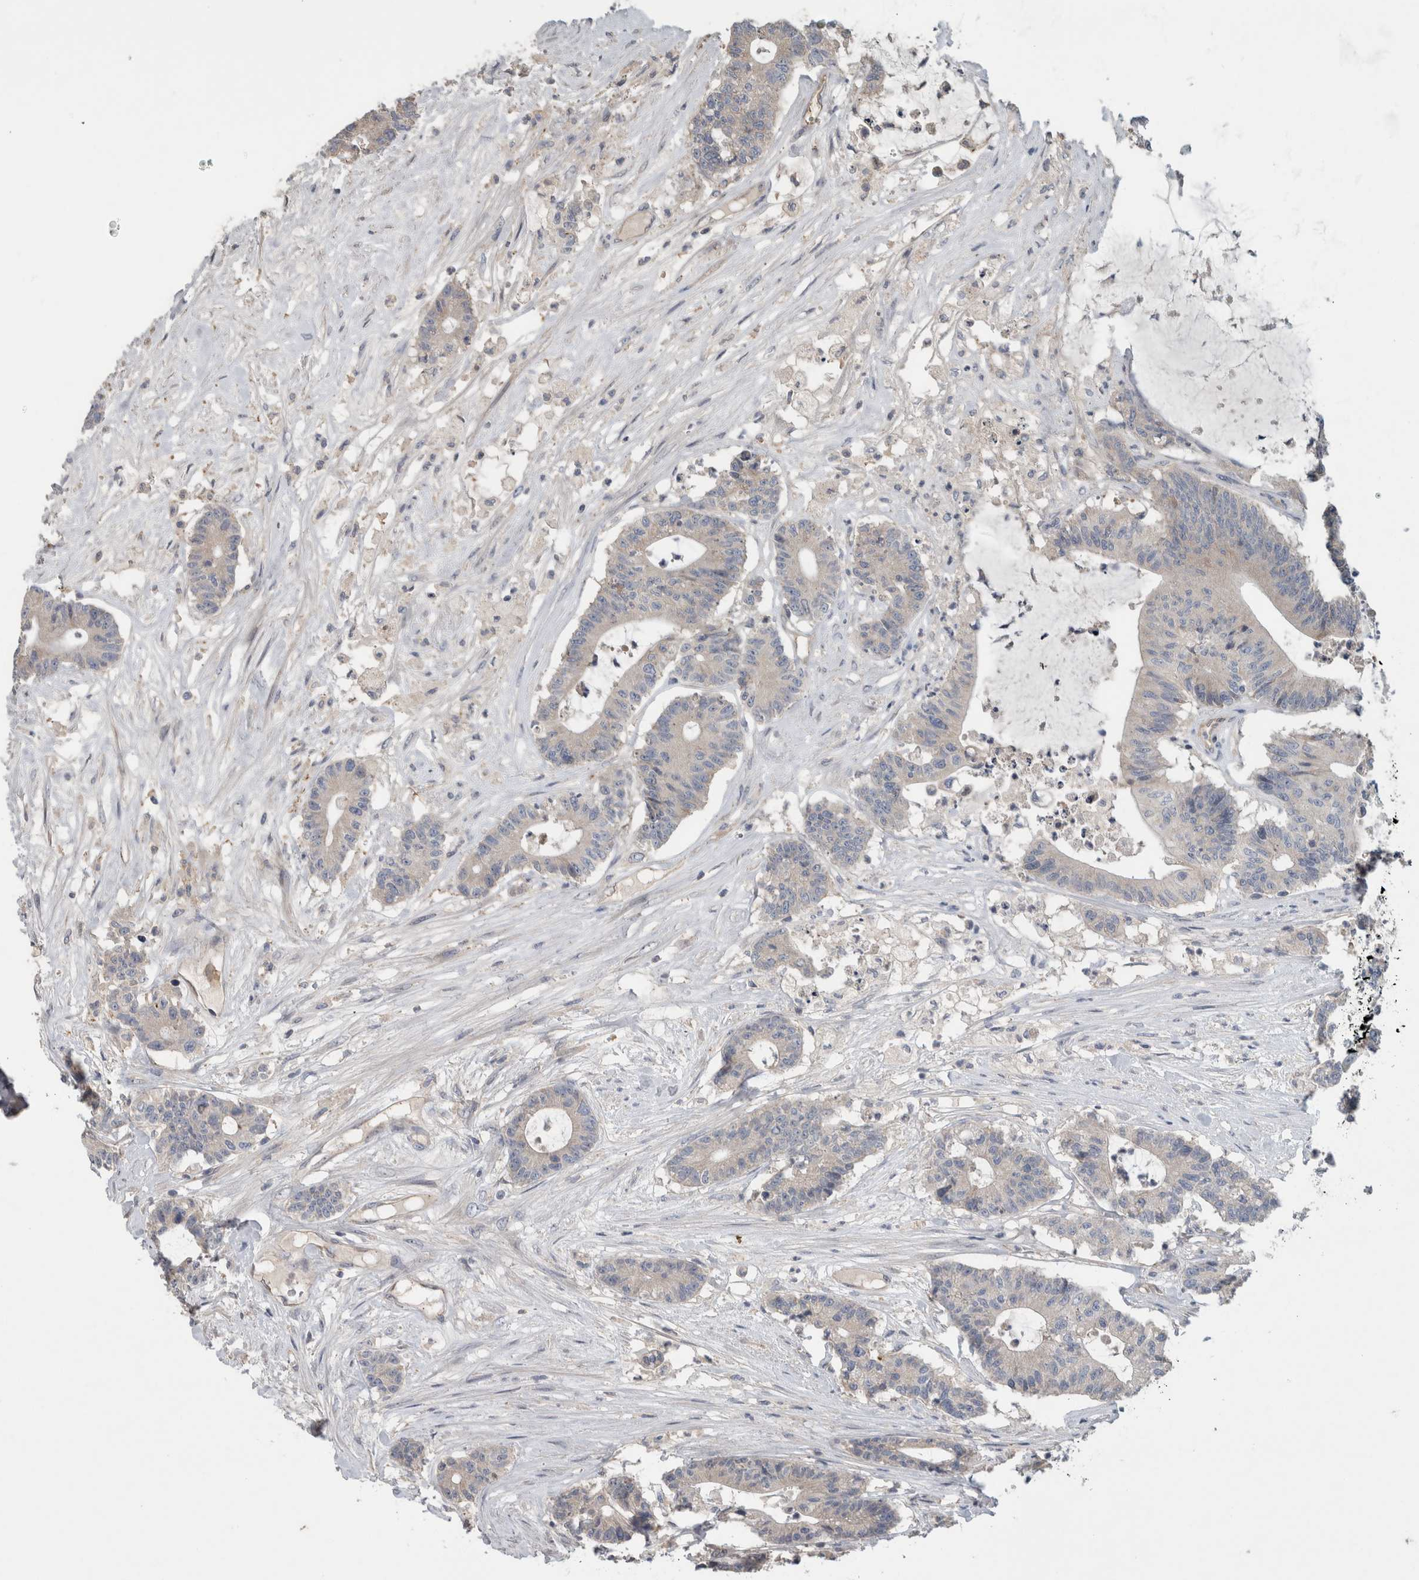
{"staining": {"intensity": "negative", "quantity": "none", "location": "none"}, "tissue": "colorectal cancer", "cell_type": "Tumor cells", "image_type": "cancer", "snomed": [{"axis": "morphology", "description": "Adenocarcinoma, NOS"}, {"axis": "topography", "description": "Colon"}], "caption": "High magnification brightfield microscopy of colorectal cancer stained with DAB (3,3'-diaminobenzidine) (brown) and counterstained with hematoxylin (blue): tumor cells show no significant positivity.", "gene": "TARBP1", "patient": {"sex": "female", "age": 84}}